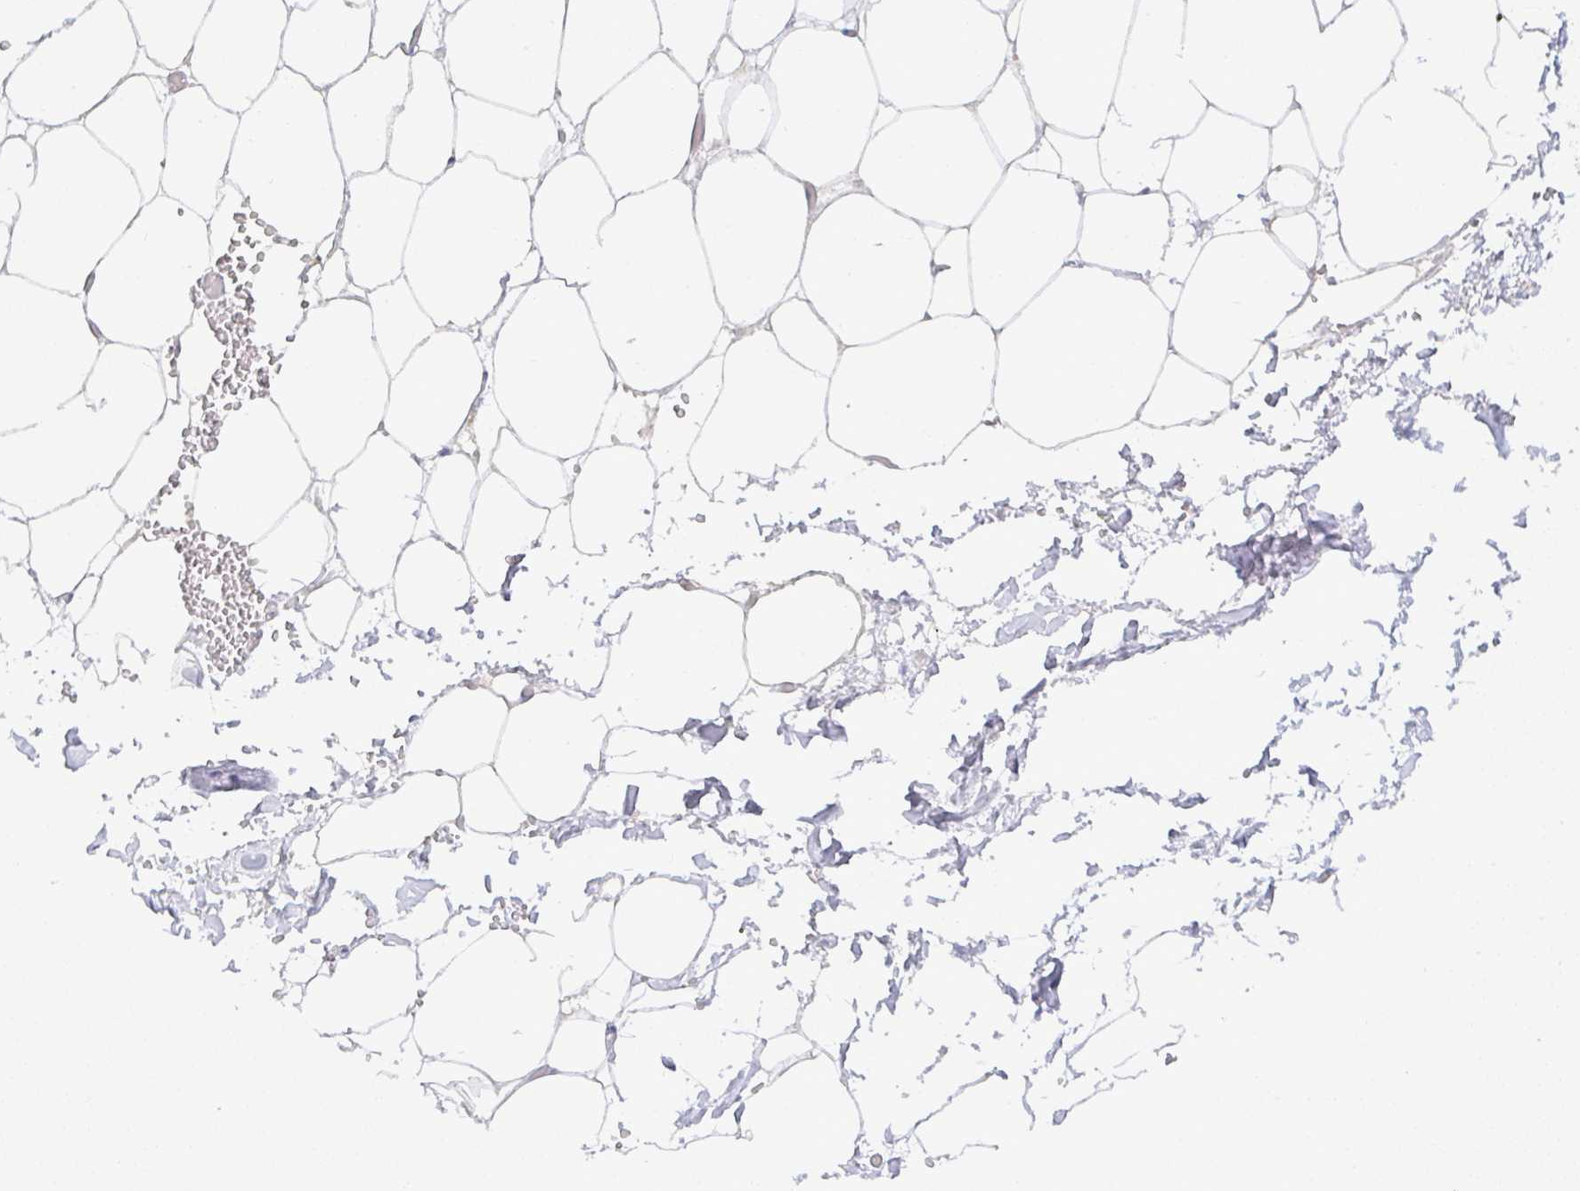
{"staining": {"intensity": "negative", "quantity": "none", "location": "none"}, "tissue": "adipose tissue", "cell_type": "Adipocytes", "image_type": "normal", "snomed": [{"axis": "morphology", "description": "Normal tissue, NOS"}, {"axis": "topography", "description": "Adipose tissue"}, {"axis": "topography", "description": "Vascular tissue"}, {"axis": "topography", "description": "Rectum"}, {"axis": "topography", "description": "Peripheral nerve tissue"}], "caption": "Immunohistochemical staining of benign adipose tissue reveals no significant expression in adipocytes. (DAB immunohistochemistry with hematoxylin counter stain).", "gene": "DERL2", "patient": {"sex": "female", "age": 69}}